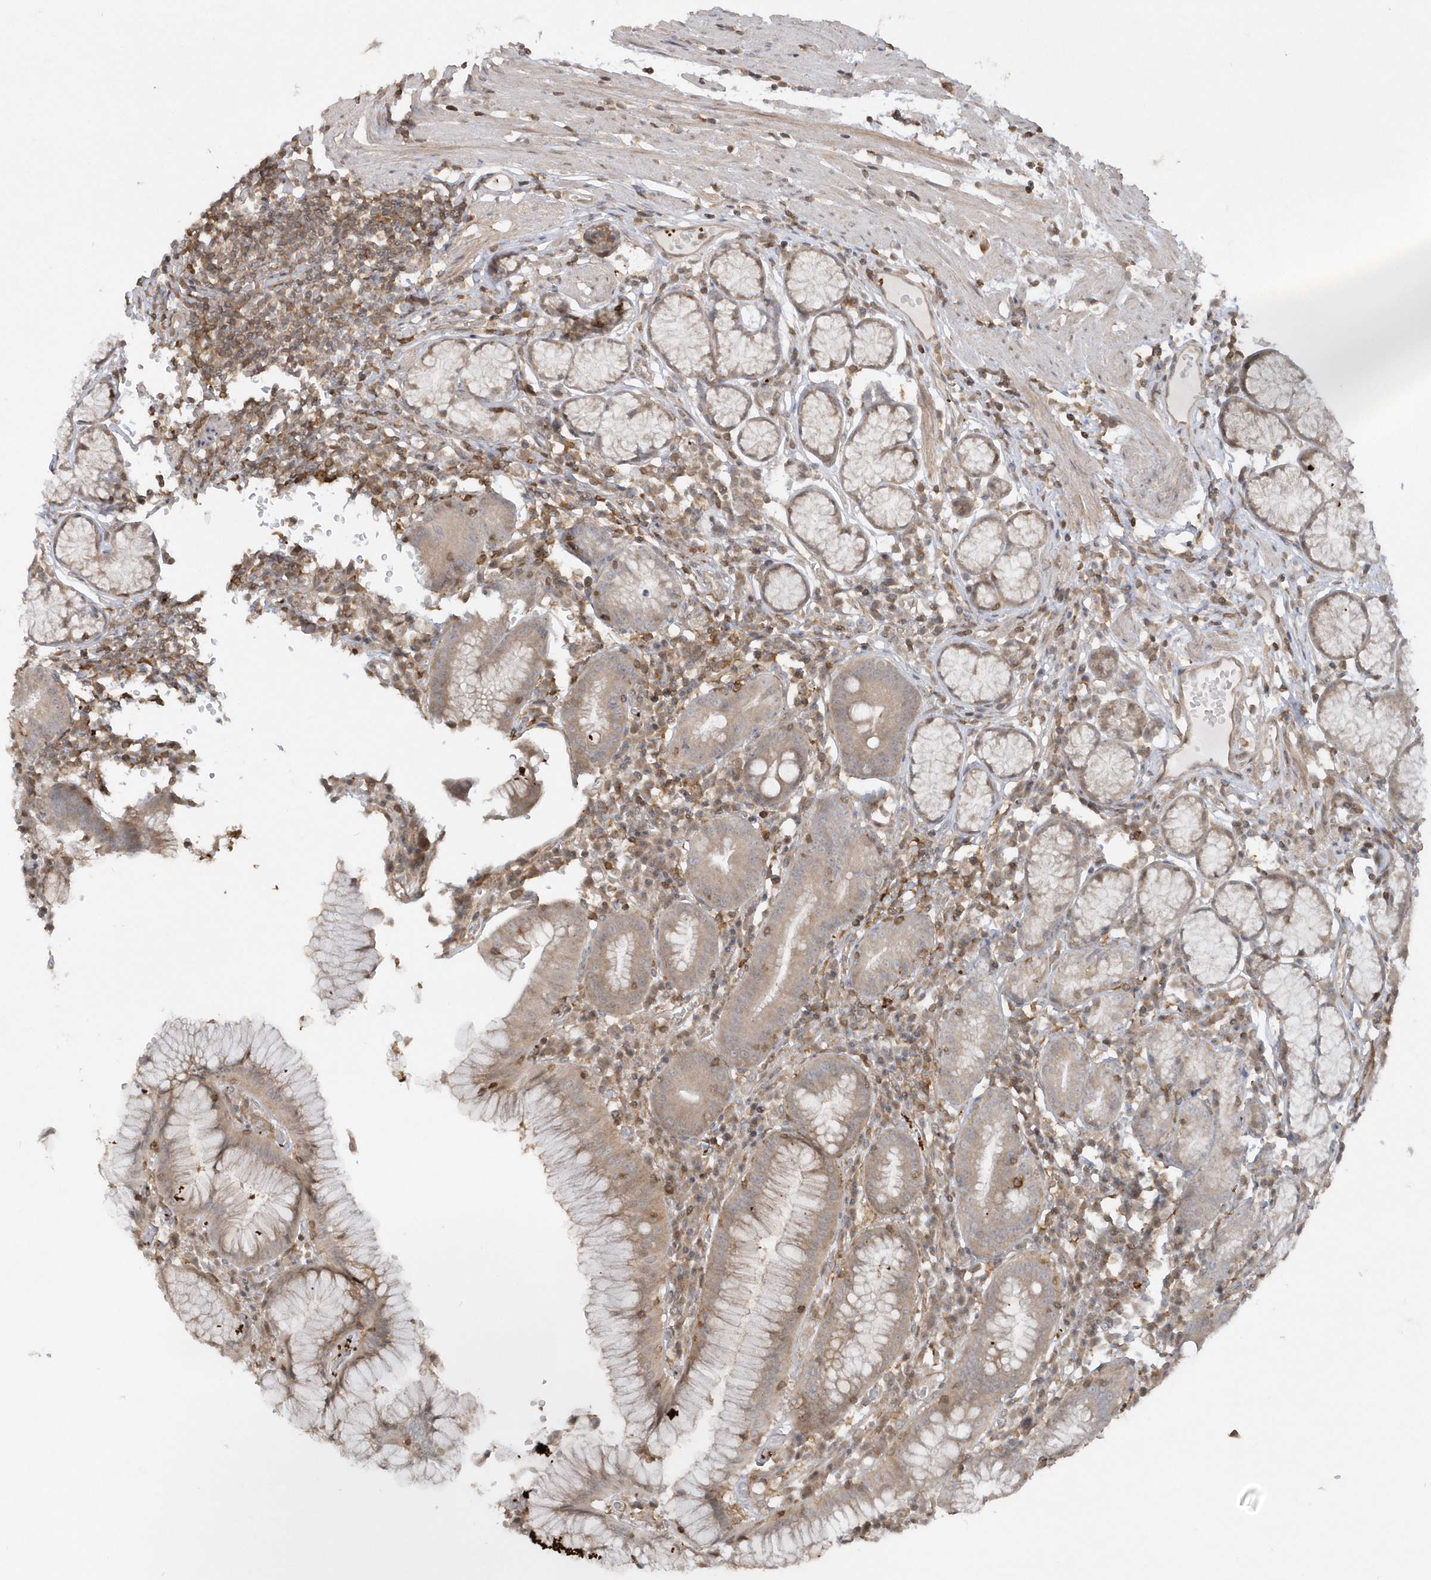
{"staining": {"intensity": "weak", "quantity": ">75%", "location": "cytoplasmic/membranous"}, "tissue": "stomach", "cell_type": "Glandular cells", "image_type": "normal", "snomed": [{"axis": "morphology", "description": "Normal tissue, NOS"}, {"axis": "topography", "description": "Stomach"}], "caption": "Stomach stained for a protein exhibits weak cytoplasmic/membranous positivity in glandular cells. Nuclei are stained in blue.", "gene": "BSN", "patient": {"sex": "male", "age": 55}}